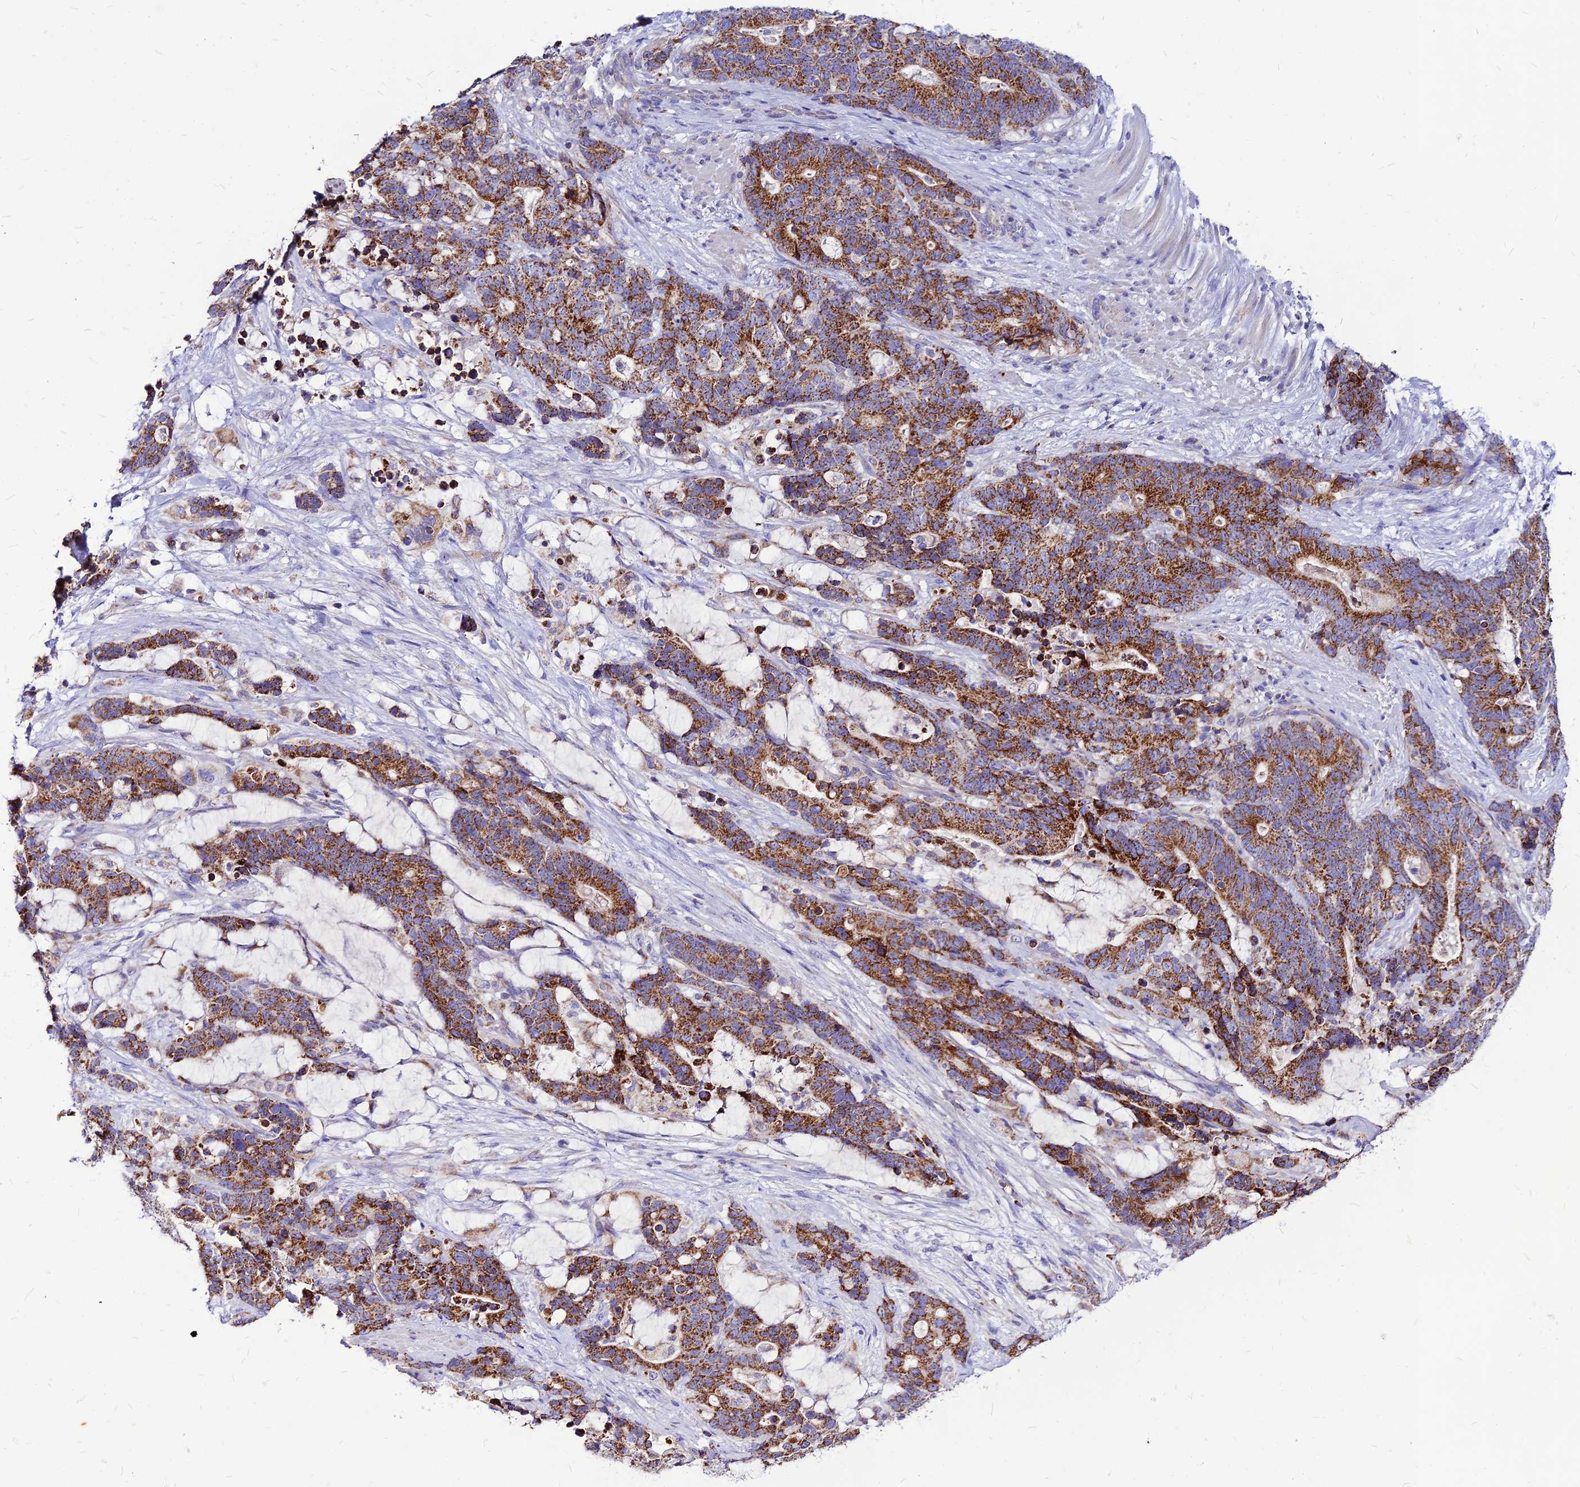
{"staining": {"intensity": "strong", "quantity": ">75%", "location": "cytoplasmic/membranous"}, "tissue": "stomach cancer", "cell_type": "Tumor cells", "image_type": "cancer", "snomed": [{"axis": "morphology", "description": "Adenocarcinoma, NOS"}, {"axis": "topography", "description": "Stomach"}], "caption": "An image of stomach adenocarcinoma stained for a protein exhibits strong cytoplasmic/membranous brown staining in tumor cells.", "gene": "ECI1", "patient": {"sex": "female", "age": 76}}